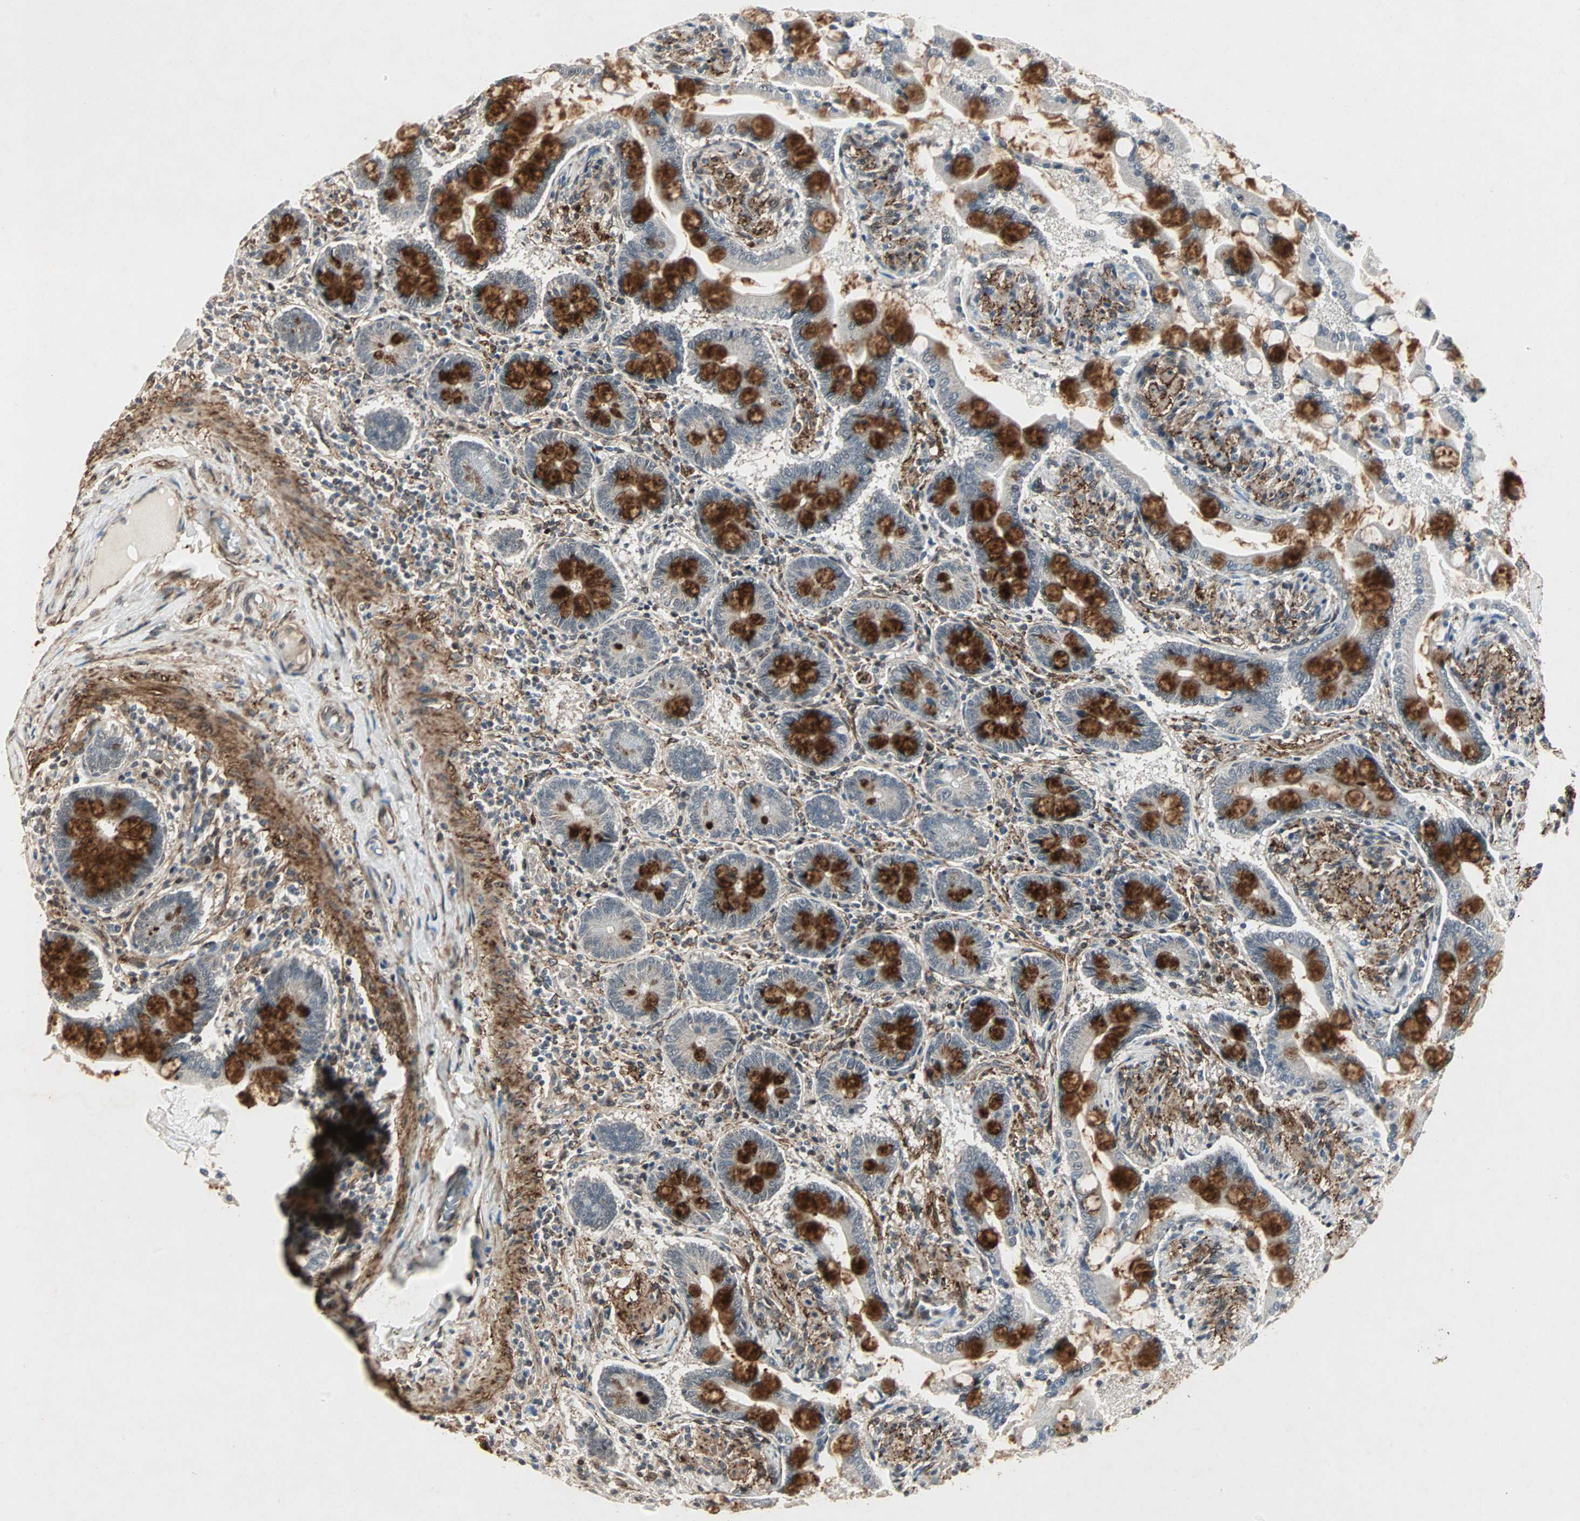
{"staining": {"intensity": "moderate", "quantity": "25%-75%", "location": "cytoplasmic/membranous"}, "tissue": "small intestine", "cell_type": "Glandular cells", "image_type": "normal", "snomed": [{"axis": "morphology", "description": "Normal tissue, NOS"}, {"axis": "topography", "description": "Small intestine"}], "caption": "An image of small intestine stained for a protein exhibits moderate cytoplasmic/membranous brown staining in glandular cells. Using DAB (3,3'-diaminobenzidine) (brown) and hematoxylin (blue) stains, captured at high magnification using brightfield microscopy.", "gene": "TRPV4", "patient": {"sex": "male", "age": 41}}